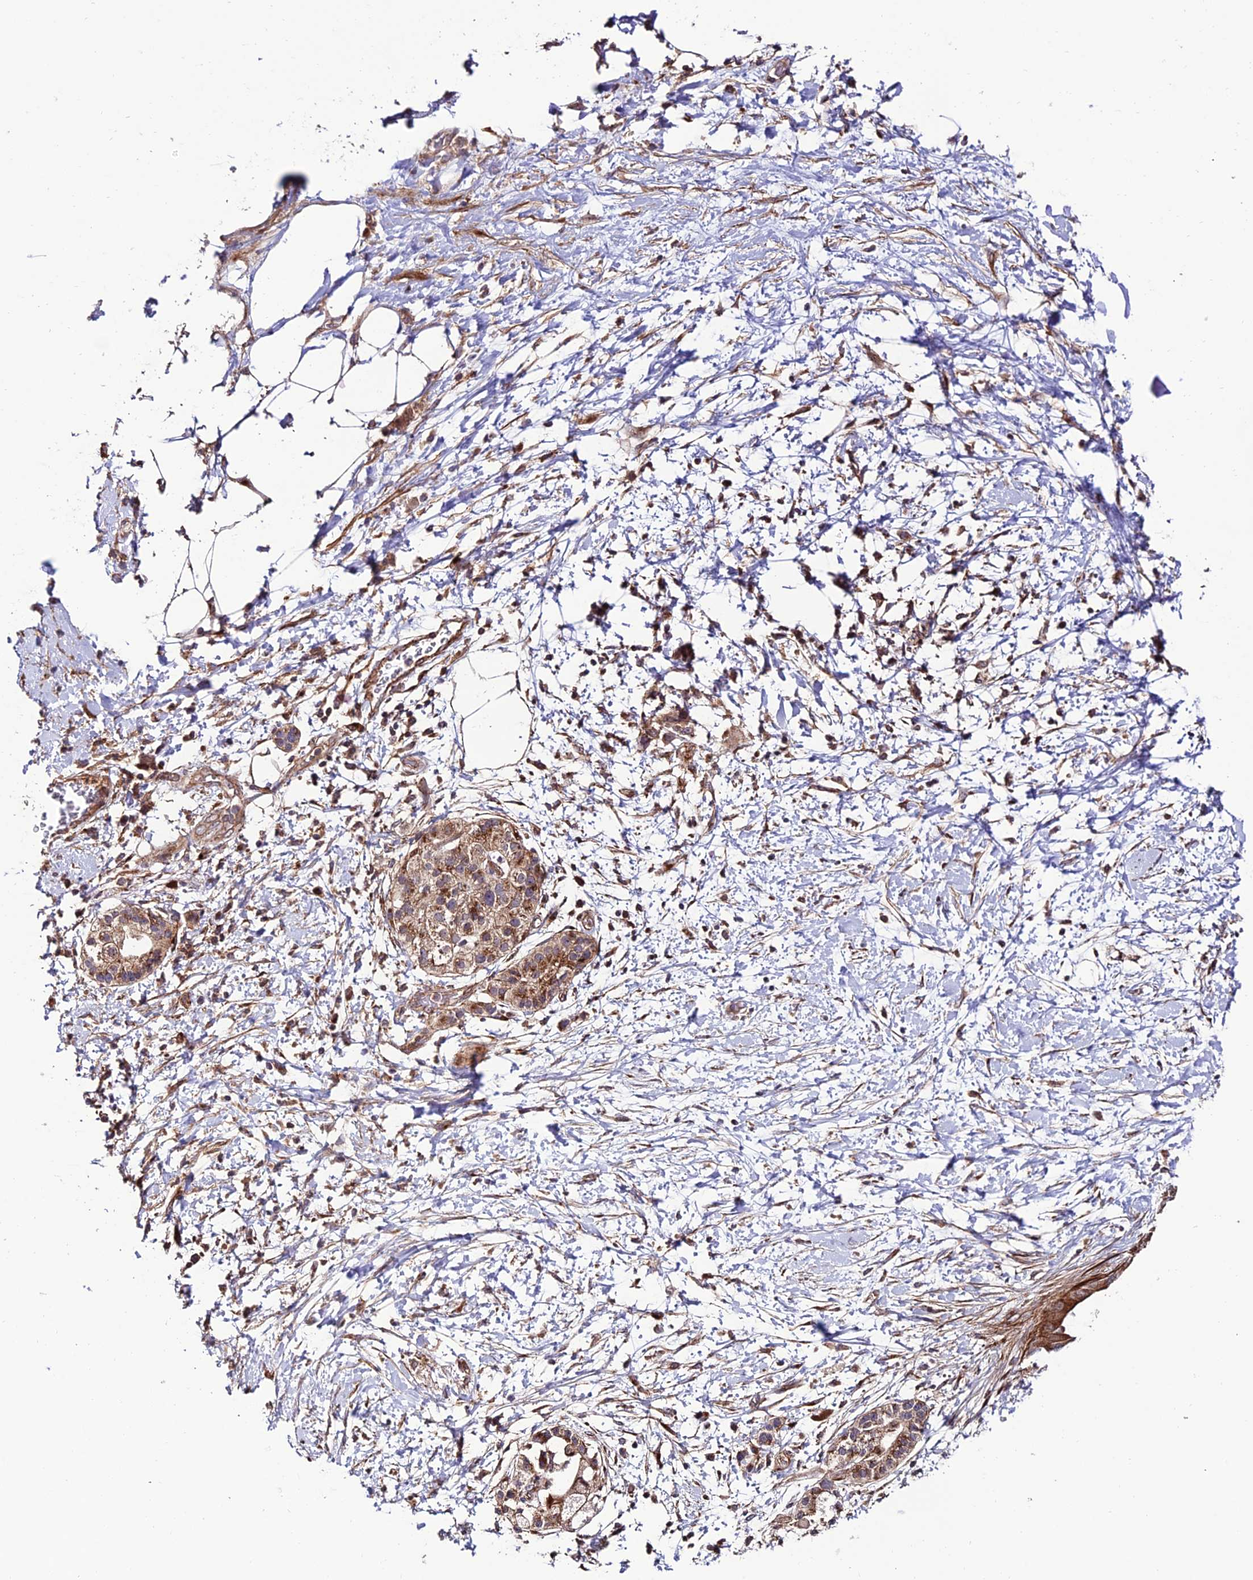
{"staining": {"intensity": "negative", "quantity": "none", "location": "none"}, "tissue": "adipose tissue", "cell_type": "Adipocytes", "image_type": "normal", "snomed": [{"axis": "morphology", "description": "Normal tissue, NOS"}, {"axis": "morphology", "description": "Adenocarcinoma, NOS"}, {"axis": "topography", "description": "Duodenum"}, {"axis": "topography", "description": "Peripheral nerve tissue"}], "caption": "High magnification brightfield microscopy of unremarkable adipose tissue stained with DAB (3,3'-diaminobenzidine) (brown) and counterstained with hematoxylin (blue): adipocytes show no significant staining. (DAB immunohistochemistry with hematoxylin counter stain).", "gene": "TNIP3", "patient": {"sex": "female", "age": 60}}